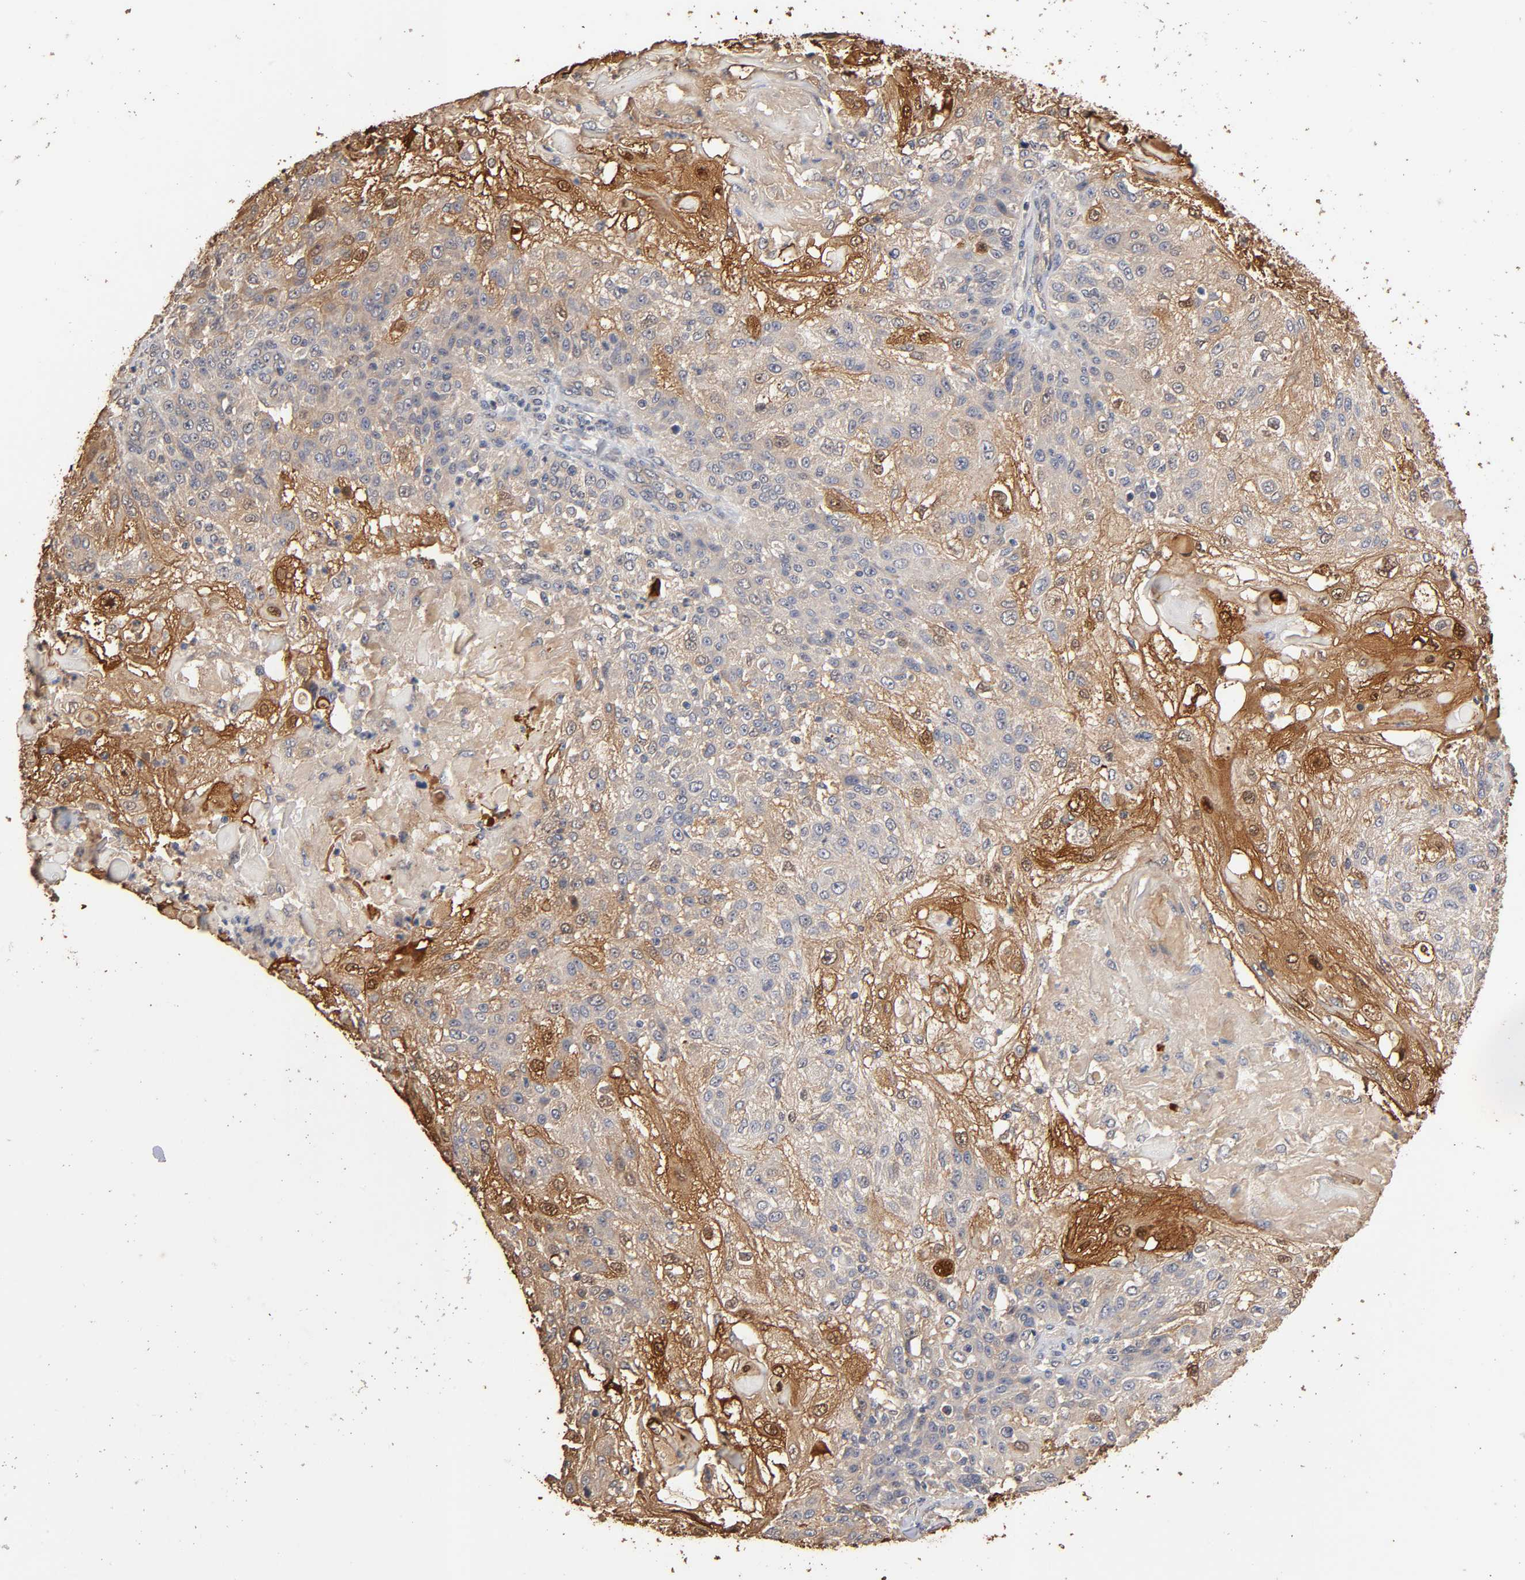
{"staining": {"intensity": "moderate", "quantity": ">75%", "location": "cytoplasmic/membranous"}, "tissue": "skin cancer", "cell_type": "Tumor cells", "image_type": "cancer", "snomed": [{"axis": "morphology", "description": "Normal tissue, NOS"}, {"axis": "morphology", "description": "Squamous cell carcinoma, NOS"}, {"axis": "topography", "description": "Skin"}], "caption": "Skin cancer tissue exhibits moderate cytoplasmic/membranous staining in approximately >75% of tumor cells, visualized by immunohistochemistry.", "gene": "ARHGEF7", "patient": {"sex": "female", "age": 83}}